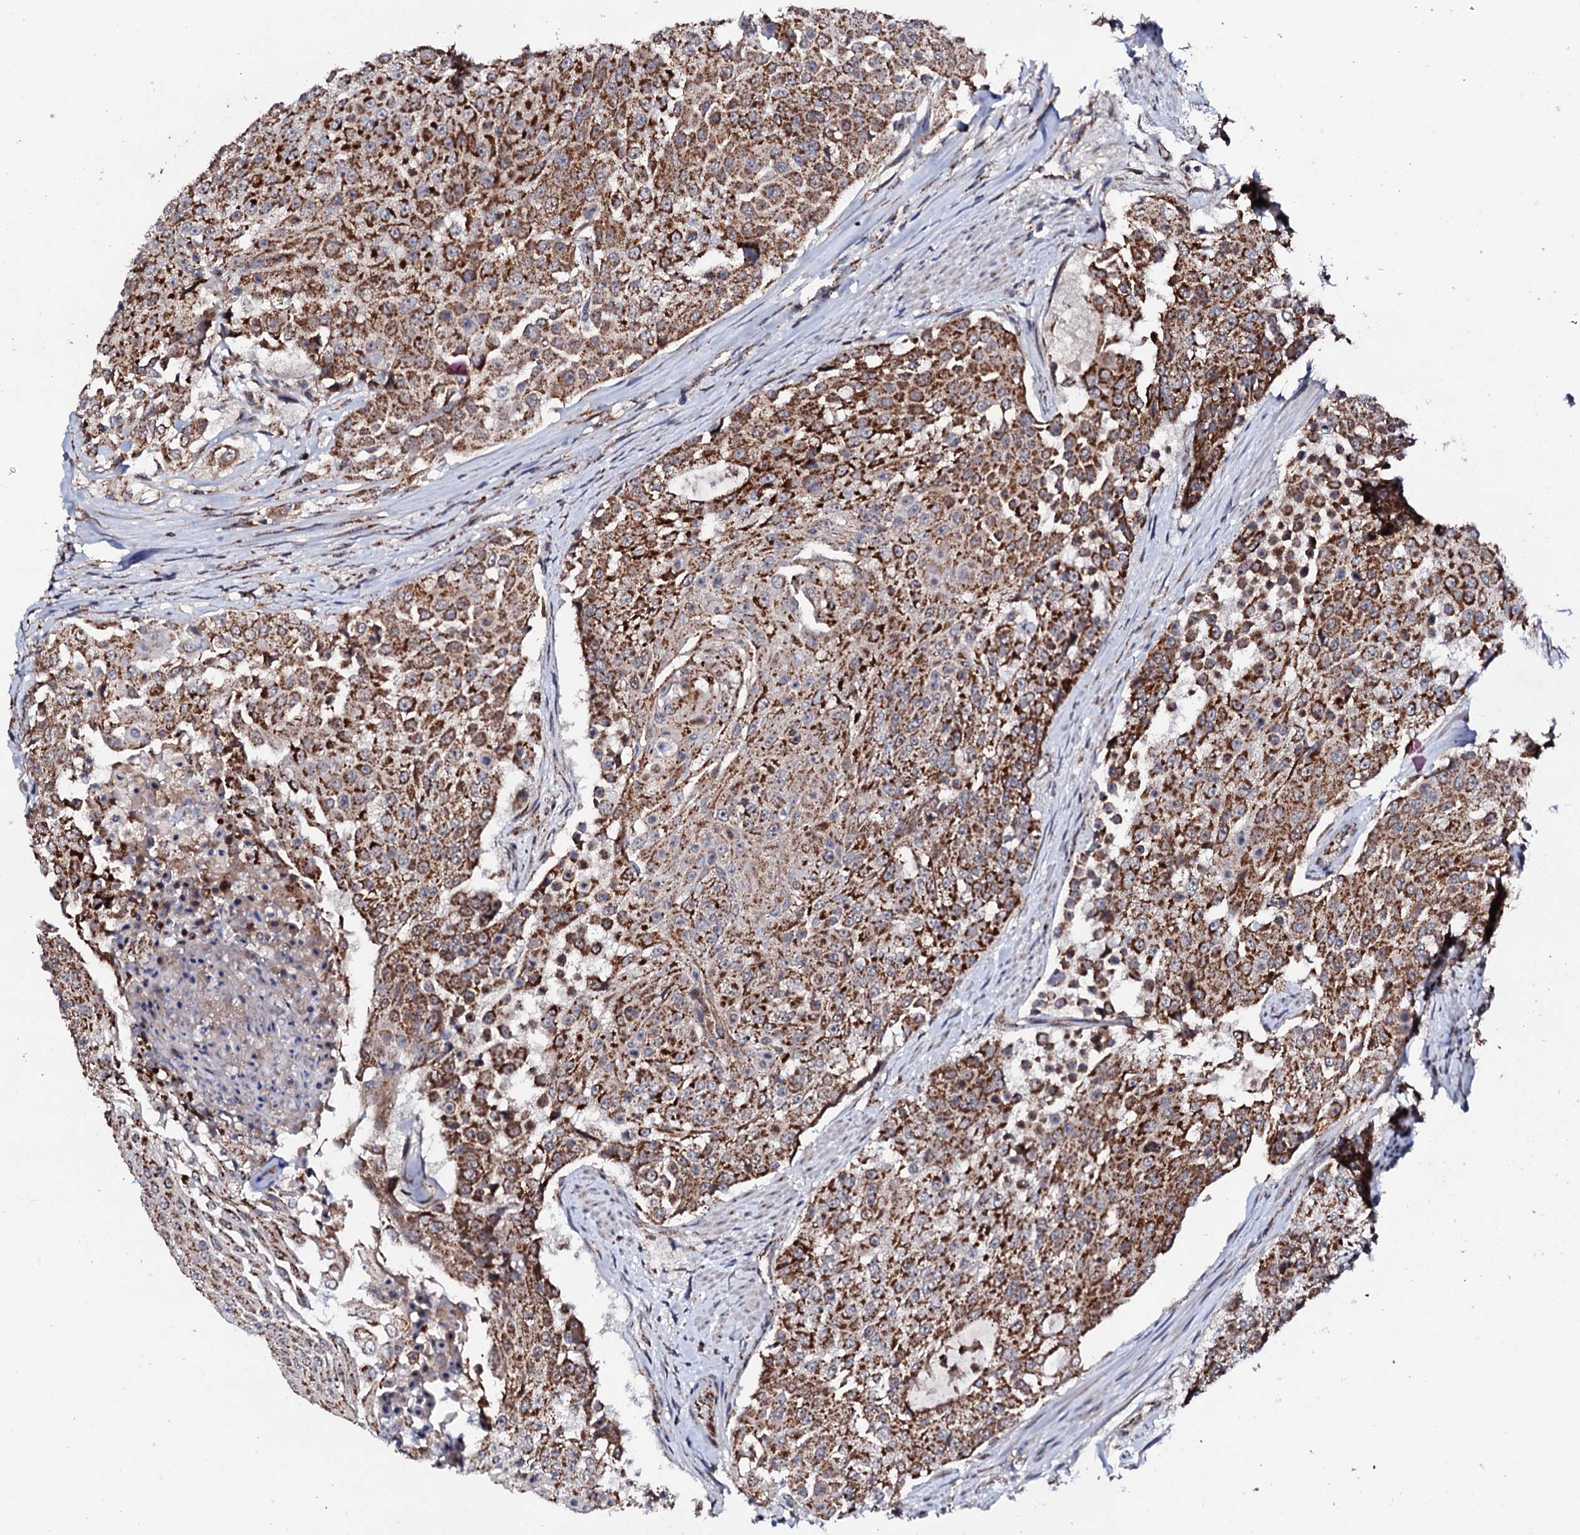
{"staining": {"intensity": "strong", "quantity": ">75%", "location": "cytoplasmic/membranous"}, "tissue": "urothelial cancer", "cell_type": "Tumor cells", "image_type": "cancer", "snomed": [{"axis": "morphology", "description": "Urothelial carcinoma, High grade"}, {"axis": "topography", "description": "Urinary bladder"}], "caption": "About >75% of tumor cells in urothelial cancer demonstrate strong cytoplasmic/membranous protein staining as visualized by brown immunohistochemical staining.", "gene": "MTIF3", "patient": {"sex": "female", "age": 63}}